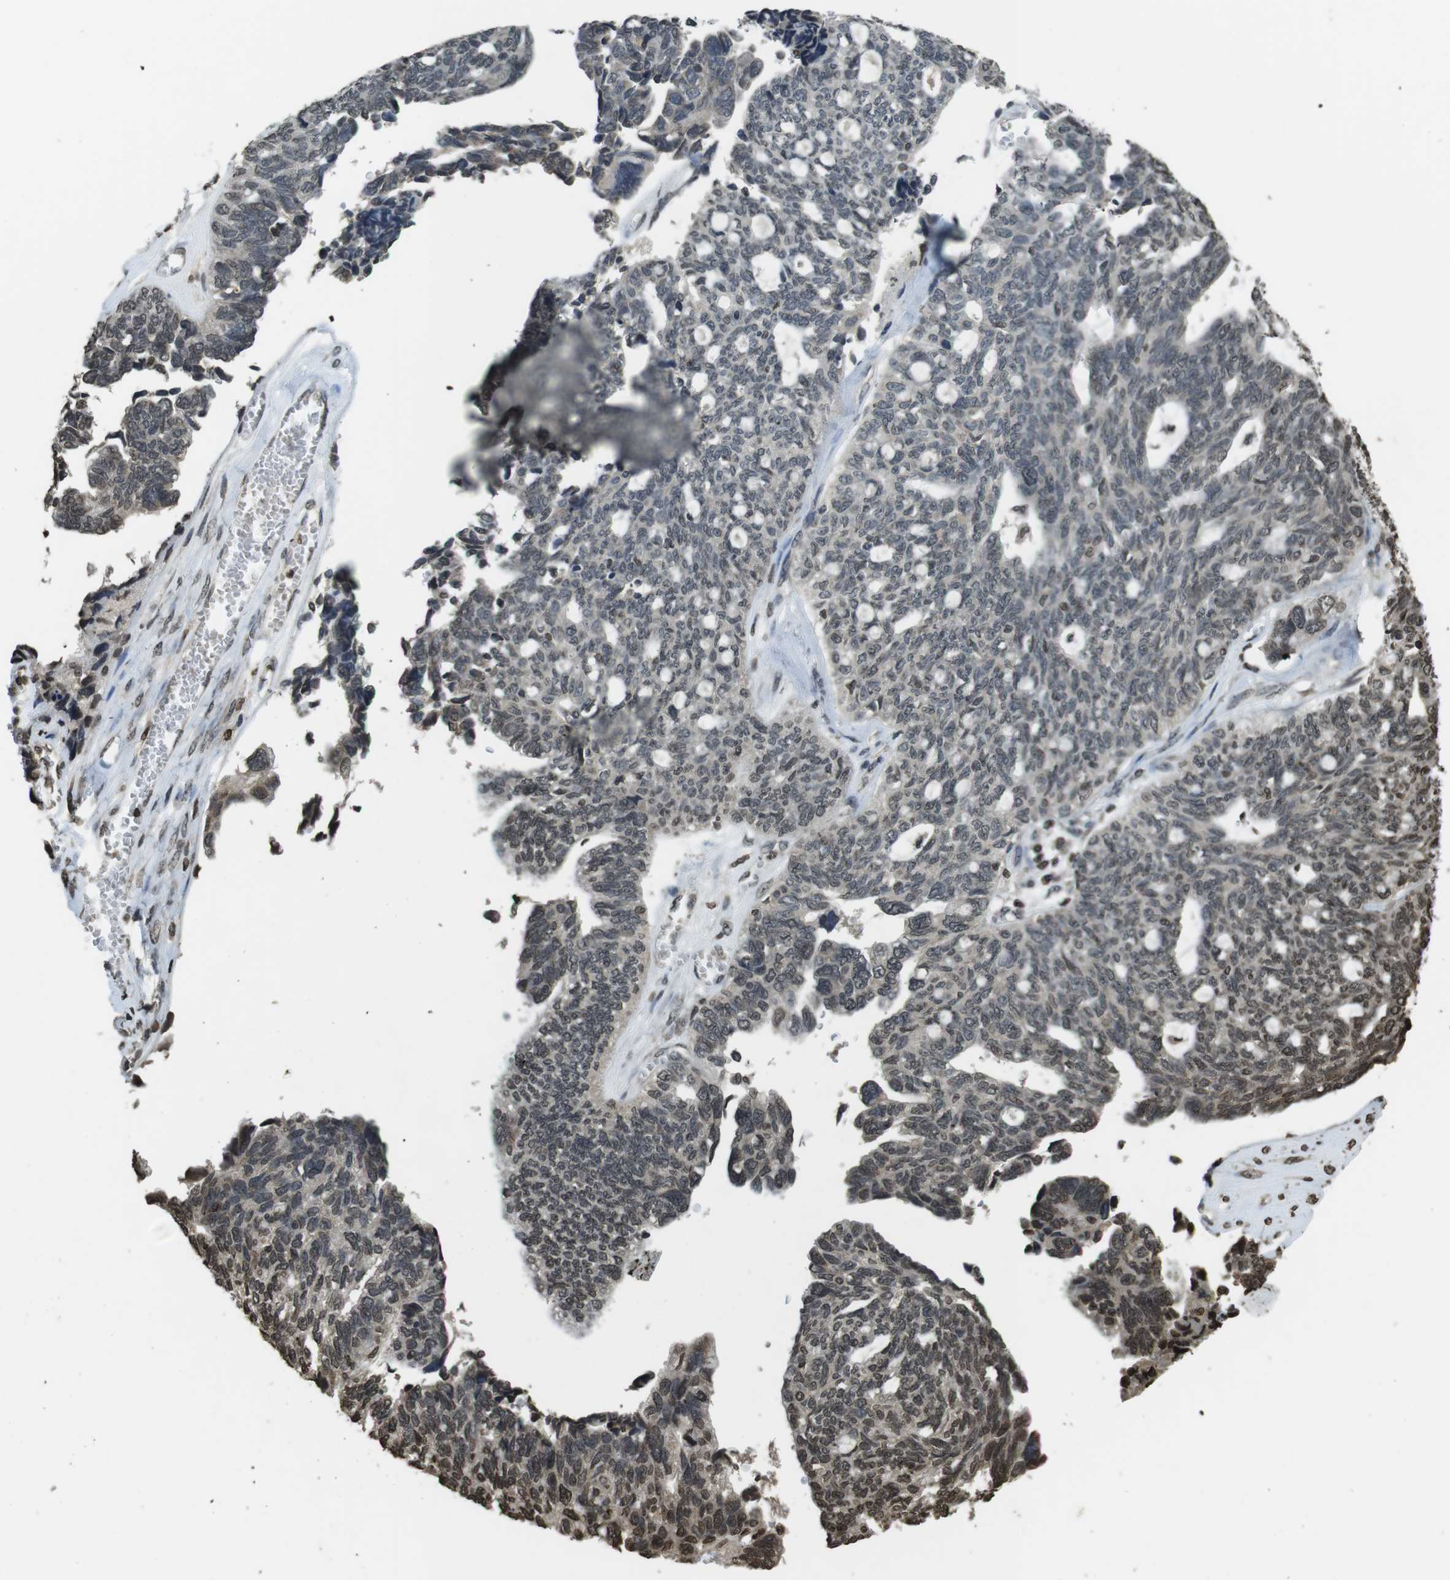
{"staining": {"intensity": "moderate", "quantity": "25%-75%", "location": "nuclear"}, "tissue": "ovarian cancer", "cell_type": "Tumor cells", "image_type": "cancer", "snomed": [{"axis": "morphology", "description": "Cystadenocarcinoma, serous, NOS"}, {"axis": "topography", "description": "Ovary"}], "caption": "This photomicrograph reveals immunohistochemistry staining of human serous cystadenocarcinoma (ovarian), with medium moderate nuclear expression in about 25%-75% of tumor cells.", "gene": "MAF", "patient": {"sex": "female", "age": 79}}